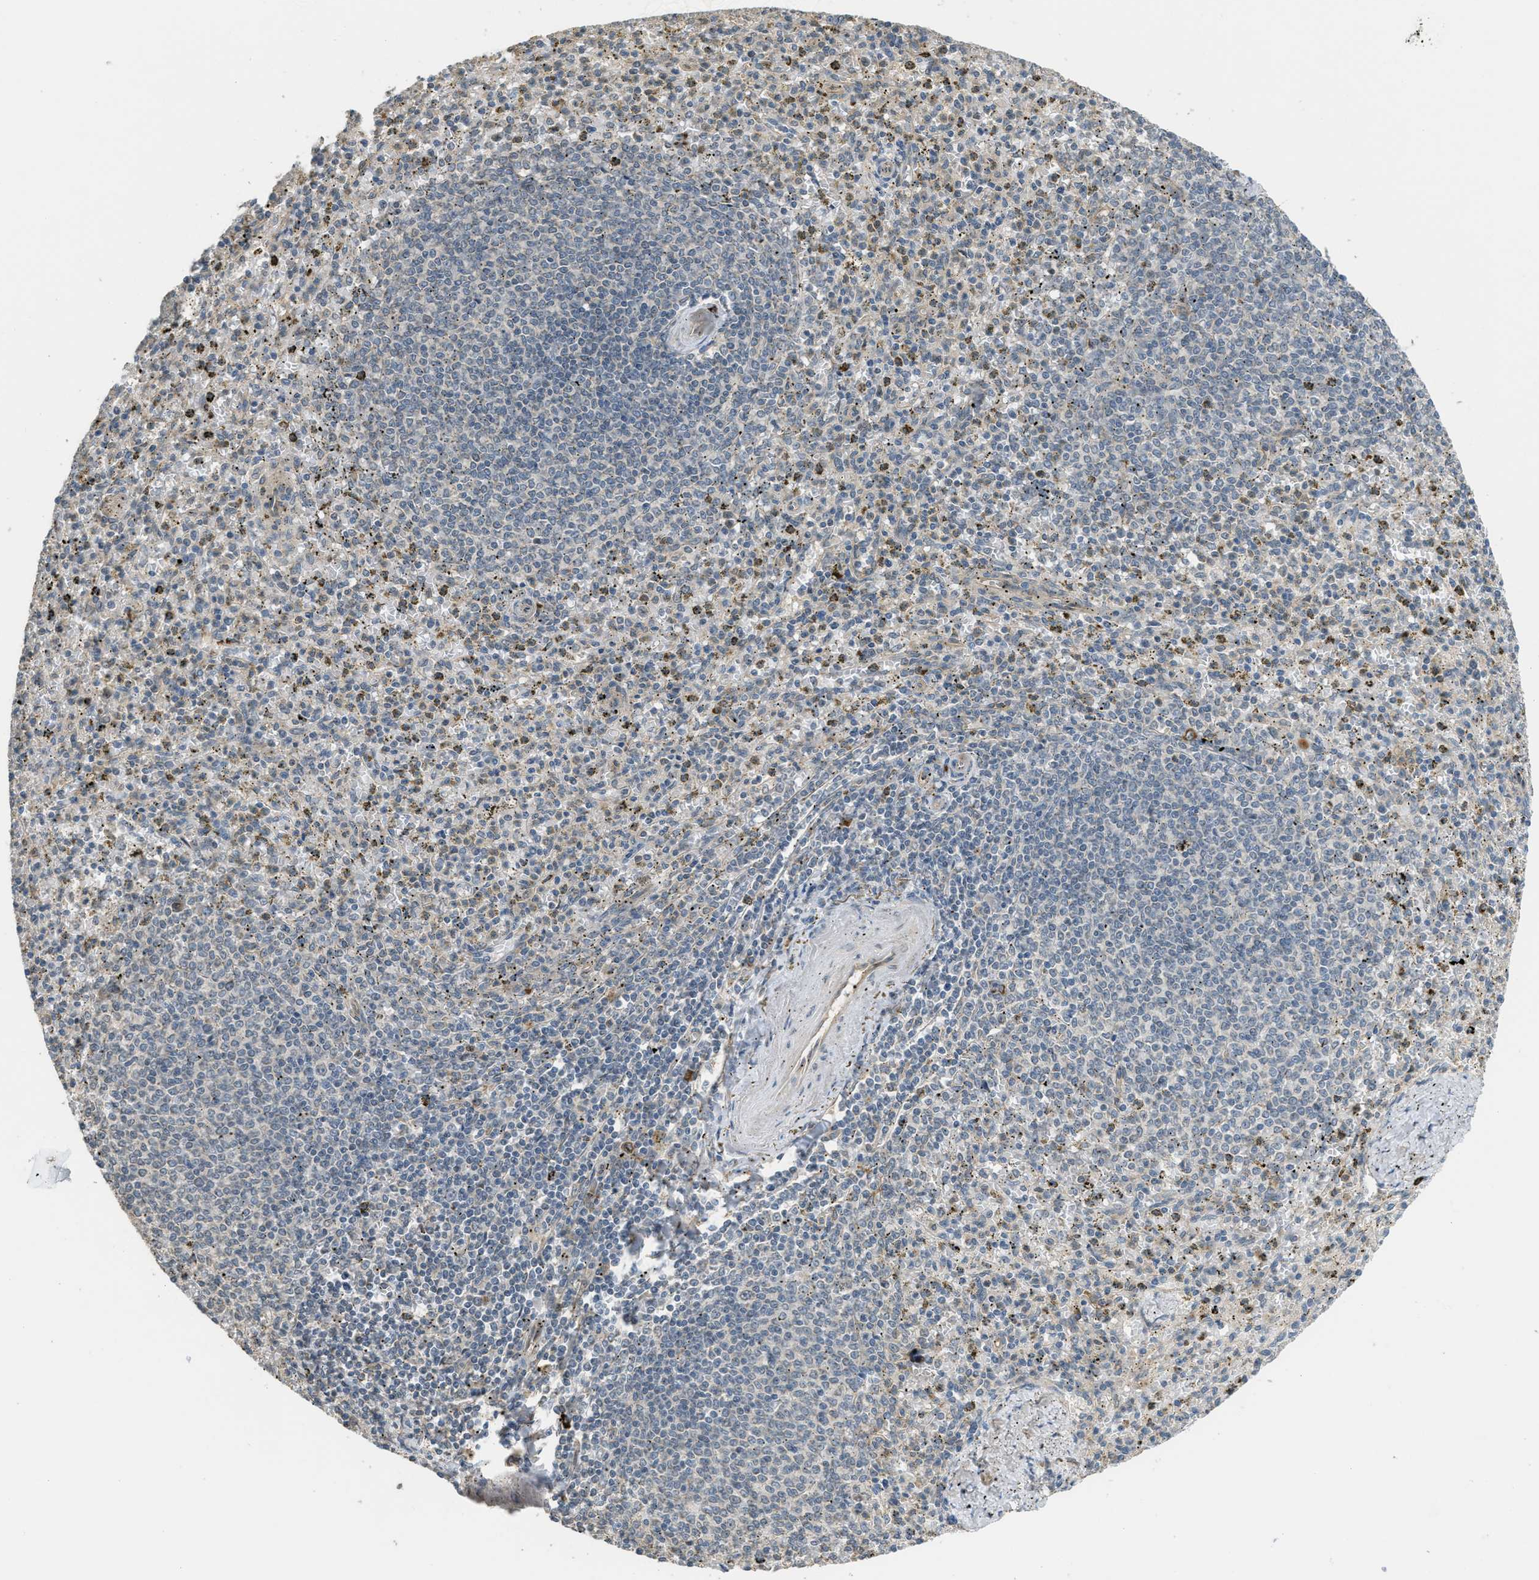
{"staining": {"intensity": "weak", "quantity": "25%-75%", "location": "cytoplasmic/membranous"}, "tissue": "spleen", "cell_type": "Cells in red pulp", "image_type": "normal", "snomed": [{"axis": "morphology", "description": "Normal tissue, NOS"}, {"axis": "topography", "description": "Spleen"}], "caption": "This photomicrograph reveals IHC staining of benign human spleen, with low weak cytoplasmic/membranous staining in approximately 25%-75% of cells in red pulp.", "gene": "IGF2BP2", "patient": {"sex": "male", "age": 72}}